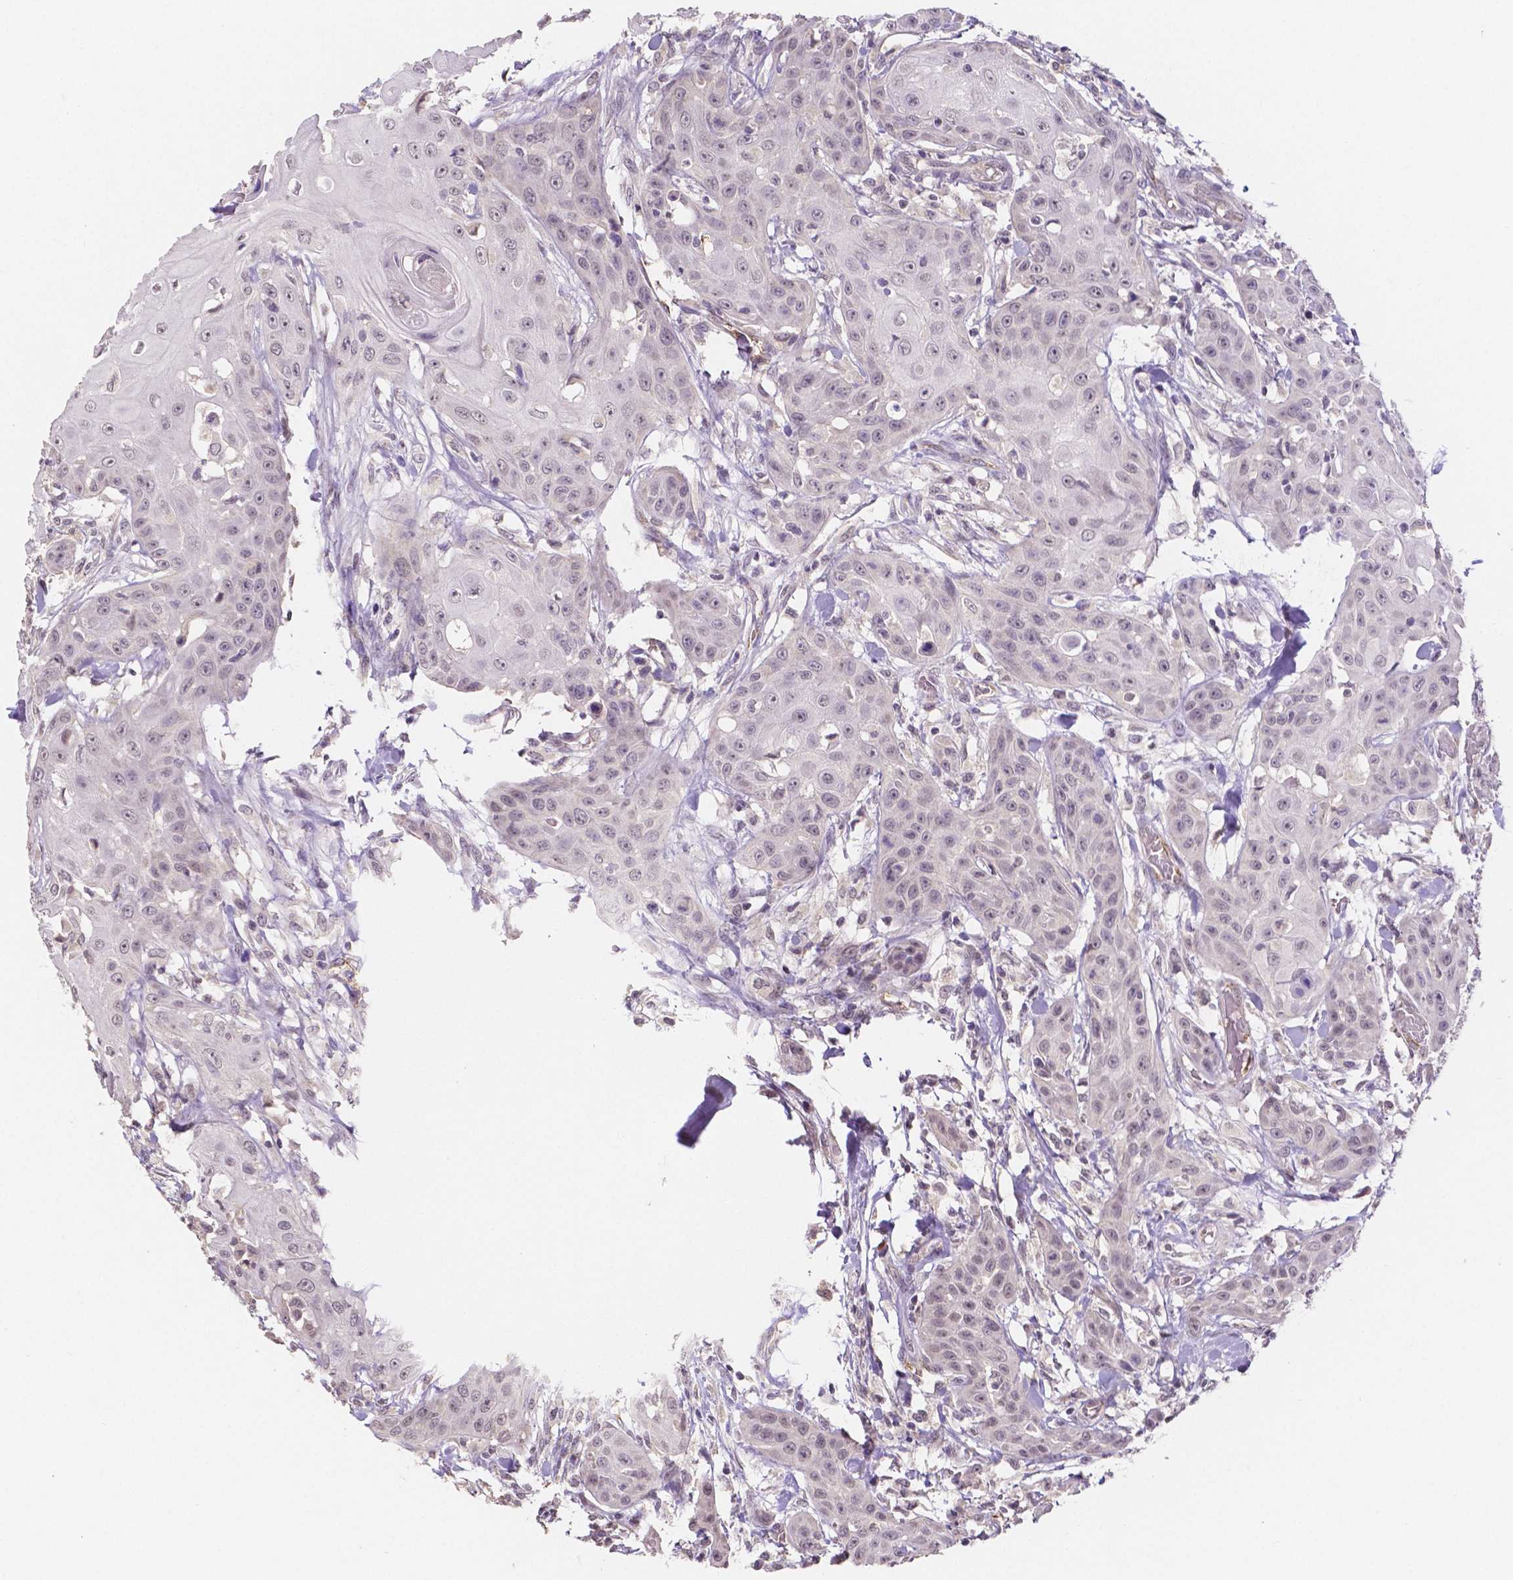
{"staining": {"intensity": "negative", "quantity": "none", "location": "none"}, "tissue": "head and neck cancer", "cell_type": "Tumor cells", "image_type": "cancer", "snomed": [{"axis": "morphology", "description": "Squamous cell carcinoma, NOS"}, {"axis": "topography", "description": "Oral tissue"}, {"axis": "topography", "description": "Head-Neck"}], "caption": "Protein analysis of head and neck cancer shows no significant expression in tumor cells.", "gene": "ELAVL2", "patient": {"sex": "female", "age": 55}}